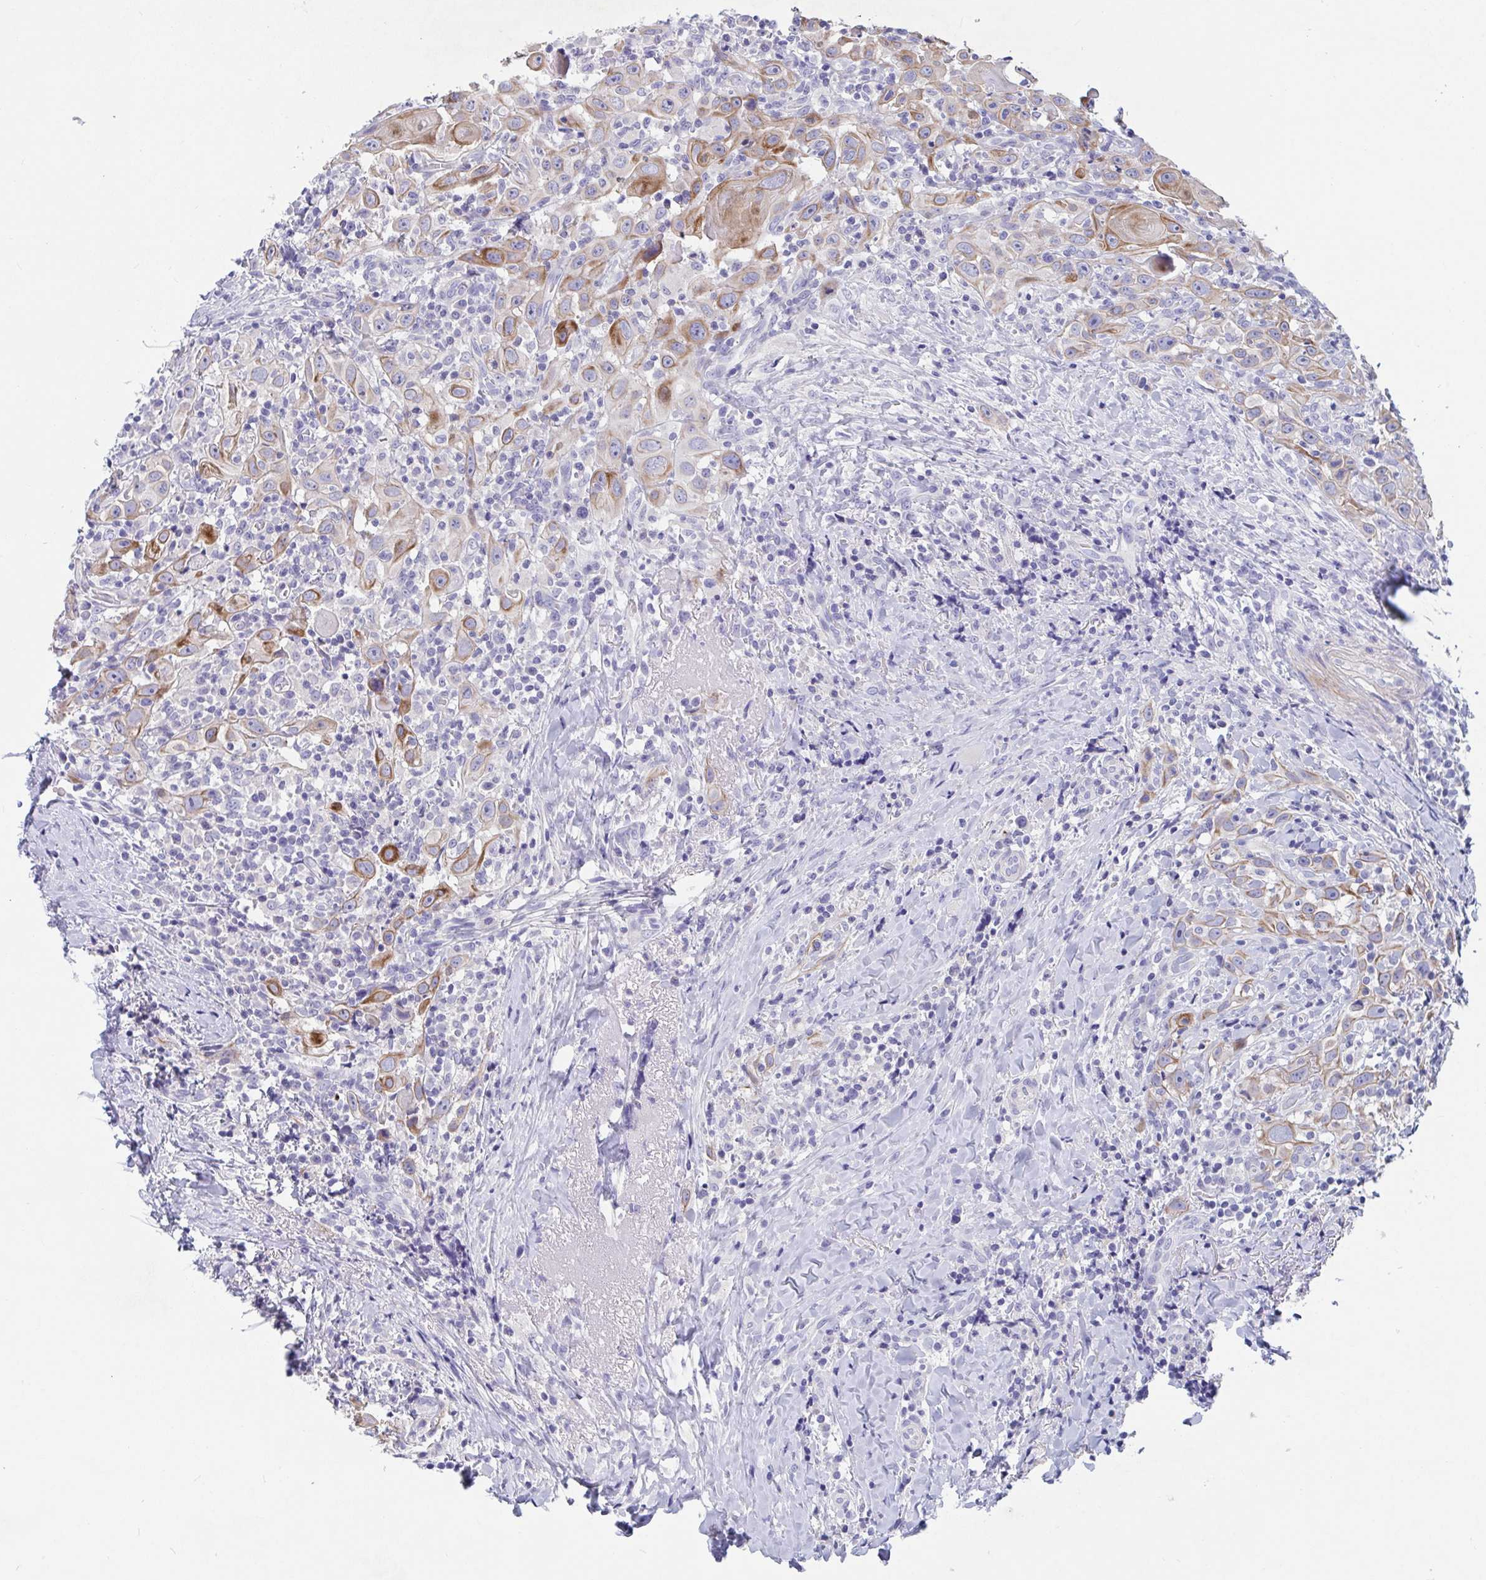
{"staining": {"intensity": "strong", "quantity": "<25%", "location": "cytoplasmic/membranous"}, "tissue": "head and neck cancer", "cell_type": "Tumor cells", "image_type": "cancer", "snomed": [{"axis": "morphology", "description": "Squamous cell carcinoma, NOS"}, {"axis": "topography", "description": "Head-Neck"}], "caption": "Brown immunohistochemical staining in head and neck cancer (squamous cell carcinoma) displays strong cytoplasmic/membranous expression in approximately <25% of tumor cells.", "gene": "ZNF561", "patient": {"sex": "female", "age": 95}}